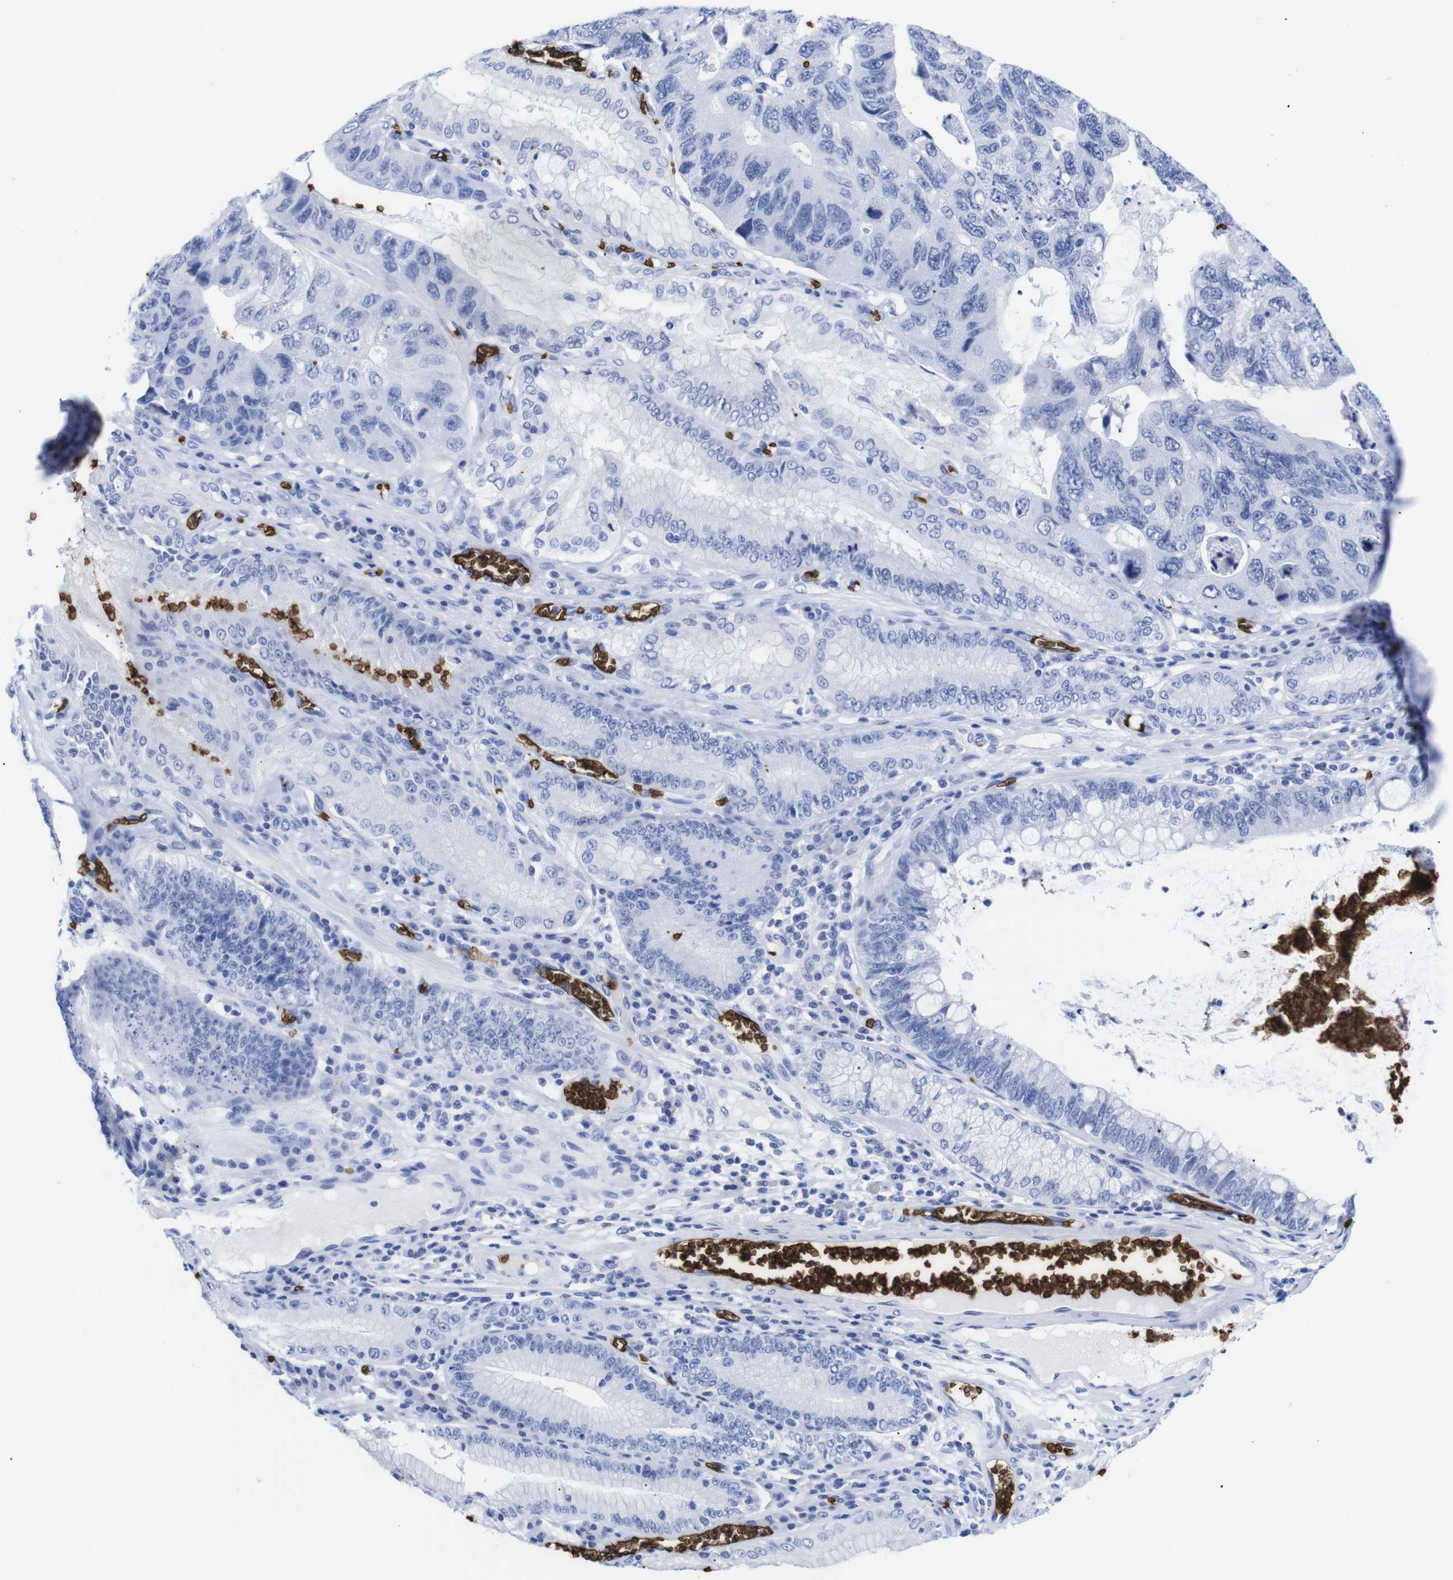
{"staining": {"intensity": "negative", "quantity": "none", "location": "none"}, "tissue": "stomach cancer", "cell_type": "Tumor cells", "image_type": "cancer", "snomed": [{"axis": "morphology", "description": "Adenocarcinoma, NOS"}, {"axis": "topography", "description": "Stomach"}], "caption": "A high-resolution histopathology image shows IHC staining of adenocarcinoma (stomach), which displays no significant expression in tumor cells.", "gene": "S1PR2", "patient": {"sex": "male", "age": 59}}